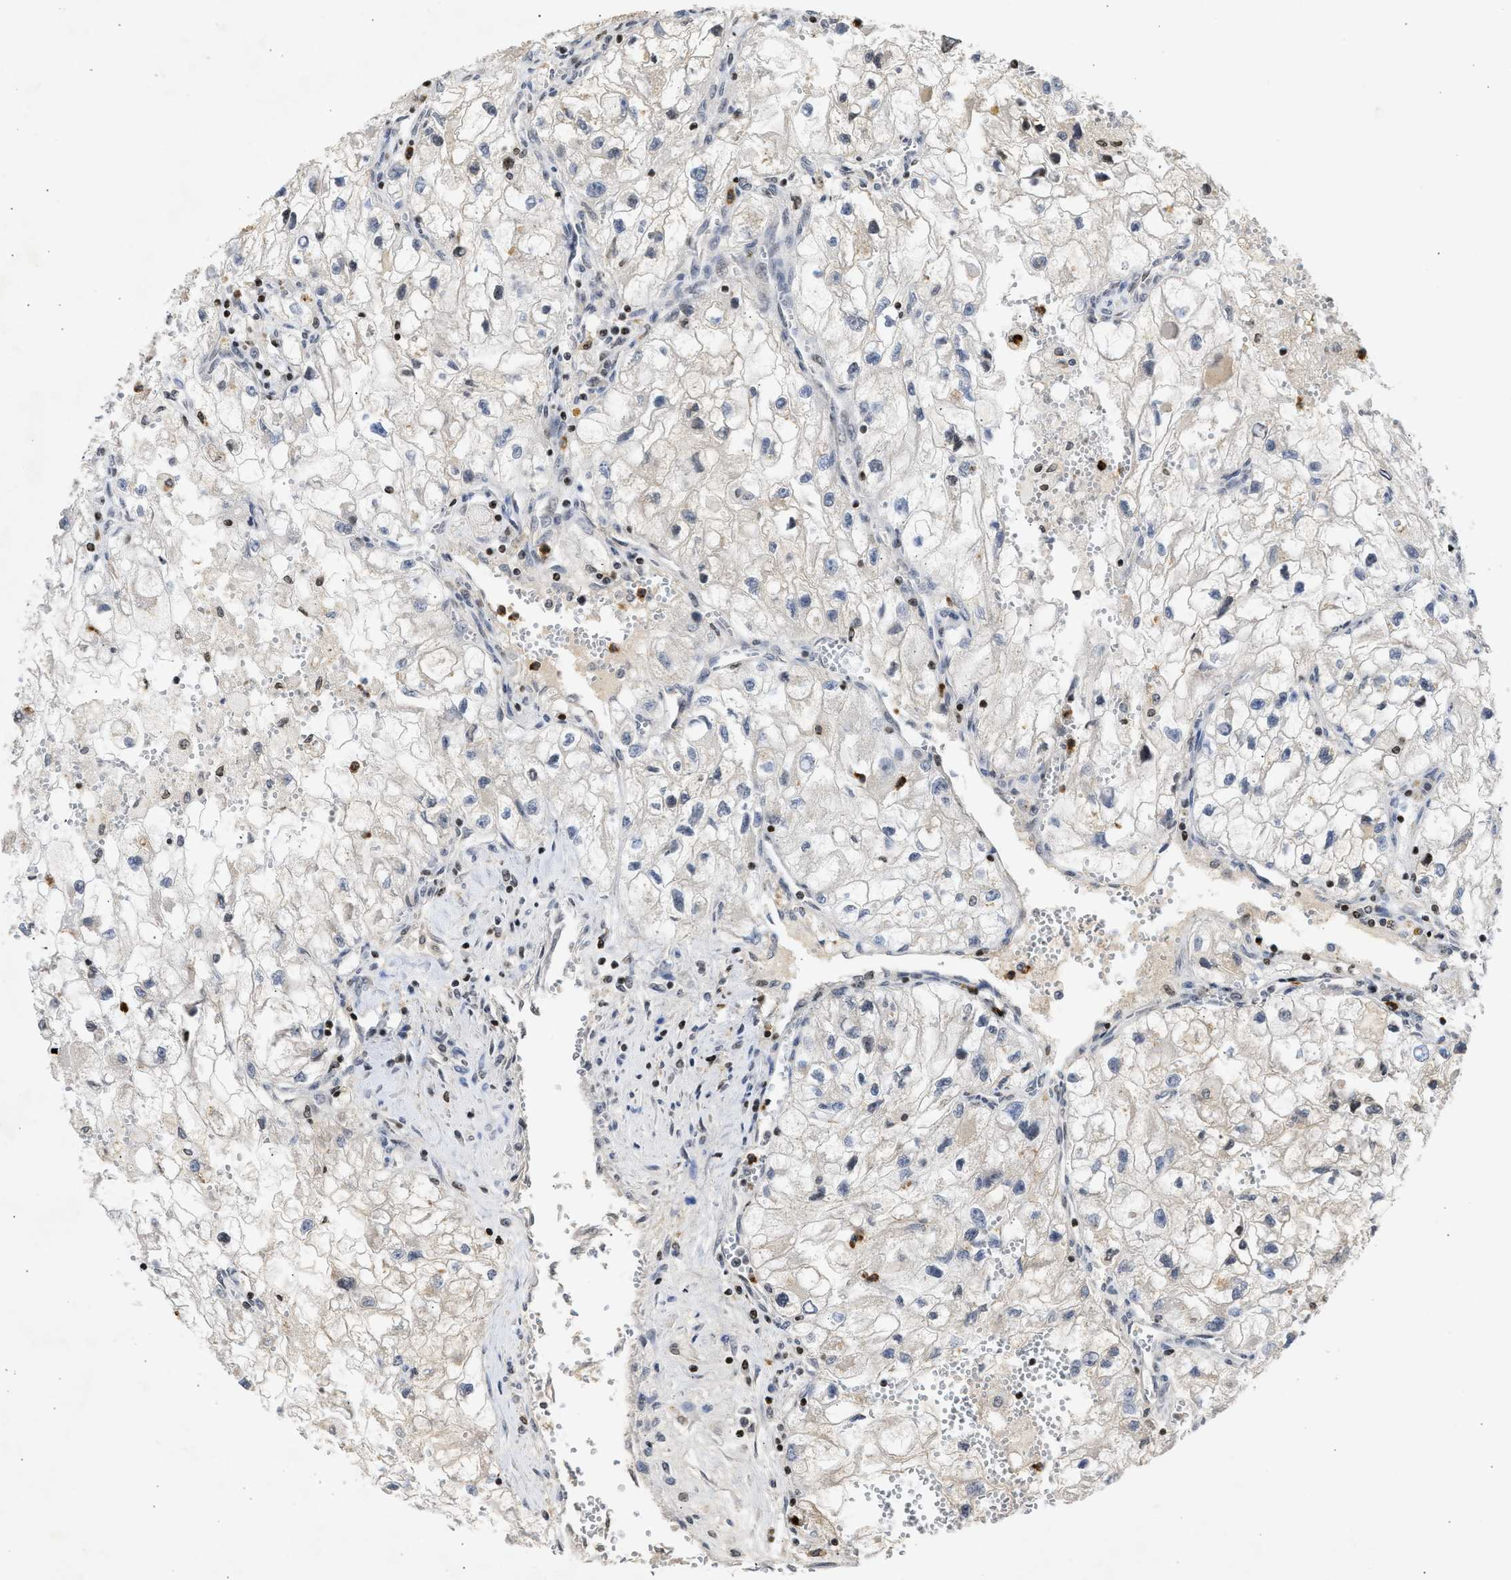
{"staining": {"intensity": "negative", "quantity": "none", "location": "none"}, "tissue": "renal cancer", "cell_type": "Tumor cells", "image_type": "cancer", "snomed": [{"axis": "morphology", "description": "Adenocarcinoma, NOS"}, {"axis": "topography", "description": "Kidney"}], "caption": "This is an immunohistochemistry (IHC) photomicrograph of human renal adenocarcinoma. There is no expression in tumor cells.", "gene": "ENSG00000142539", "patient": {"sex": "female", "age": 70}}